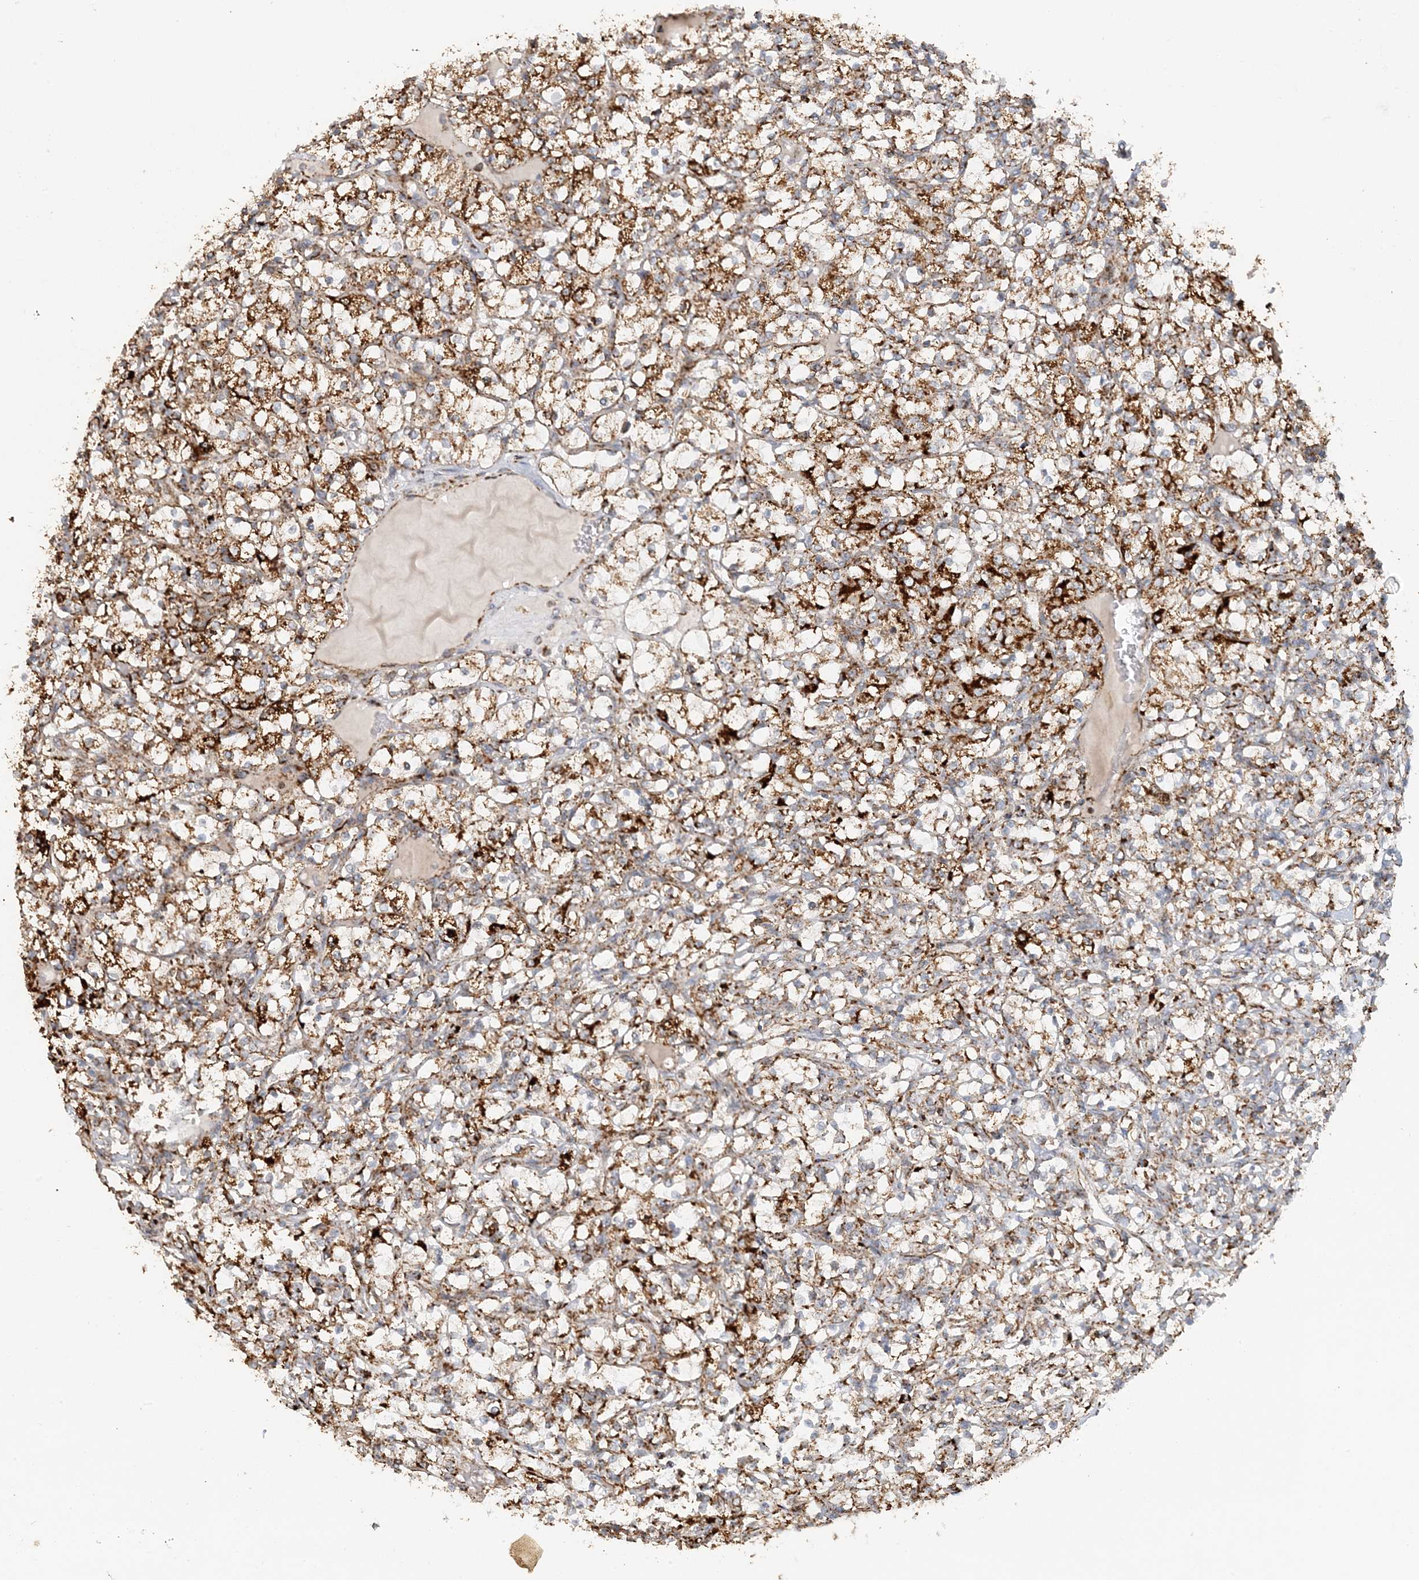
{"staining": {"intensity": "strong", "quantity": ">75%", "location": "cytoplasmic/membranous"}, "tissue": "renal cancer", "cell_type": "Tumor cells", "image_type": "cancer", "snomed": [{"axis": "morphology", "description": "Adenocarcinoma, NOS"}, {"axis": "topography", "description": "Kidney"}], "caption": "Immunohistochemistry (IHC) (DAB) staining of renal adenocarcinoma exhibits strong cytoplasmic/membranous protein positivity in about >75% of tumor cells.", "gene": "MAN1A1", "patient": {"sex": "female", "age": 69}}